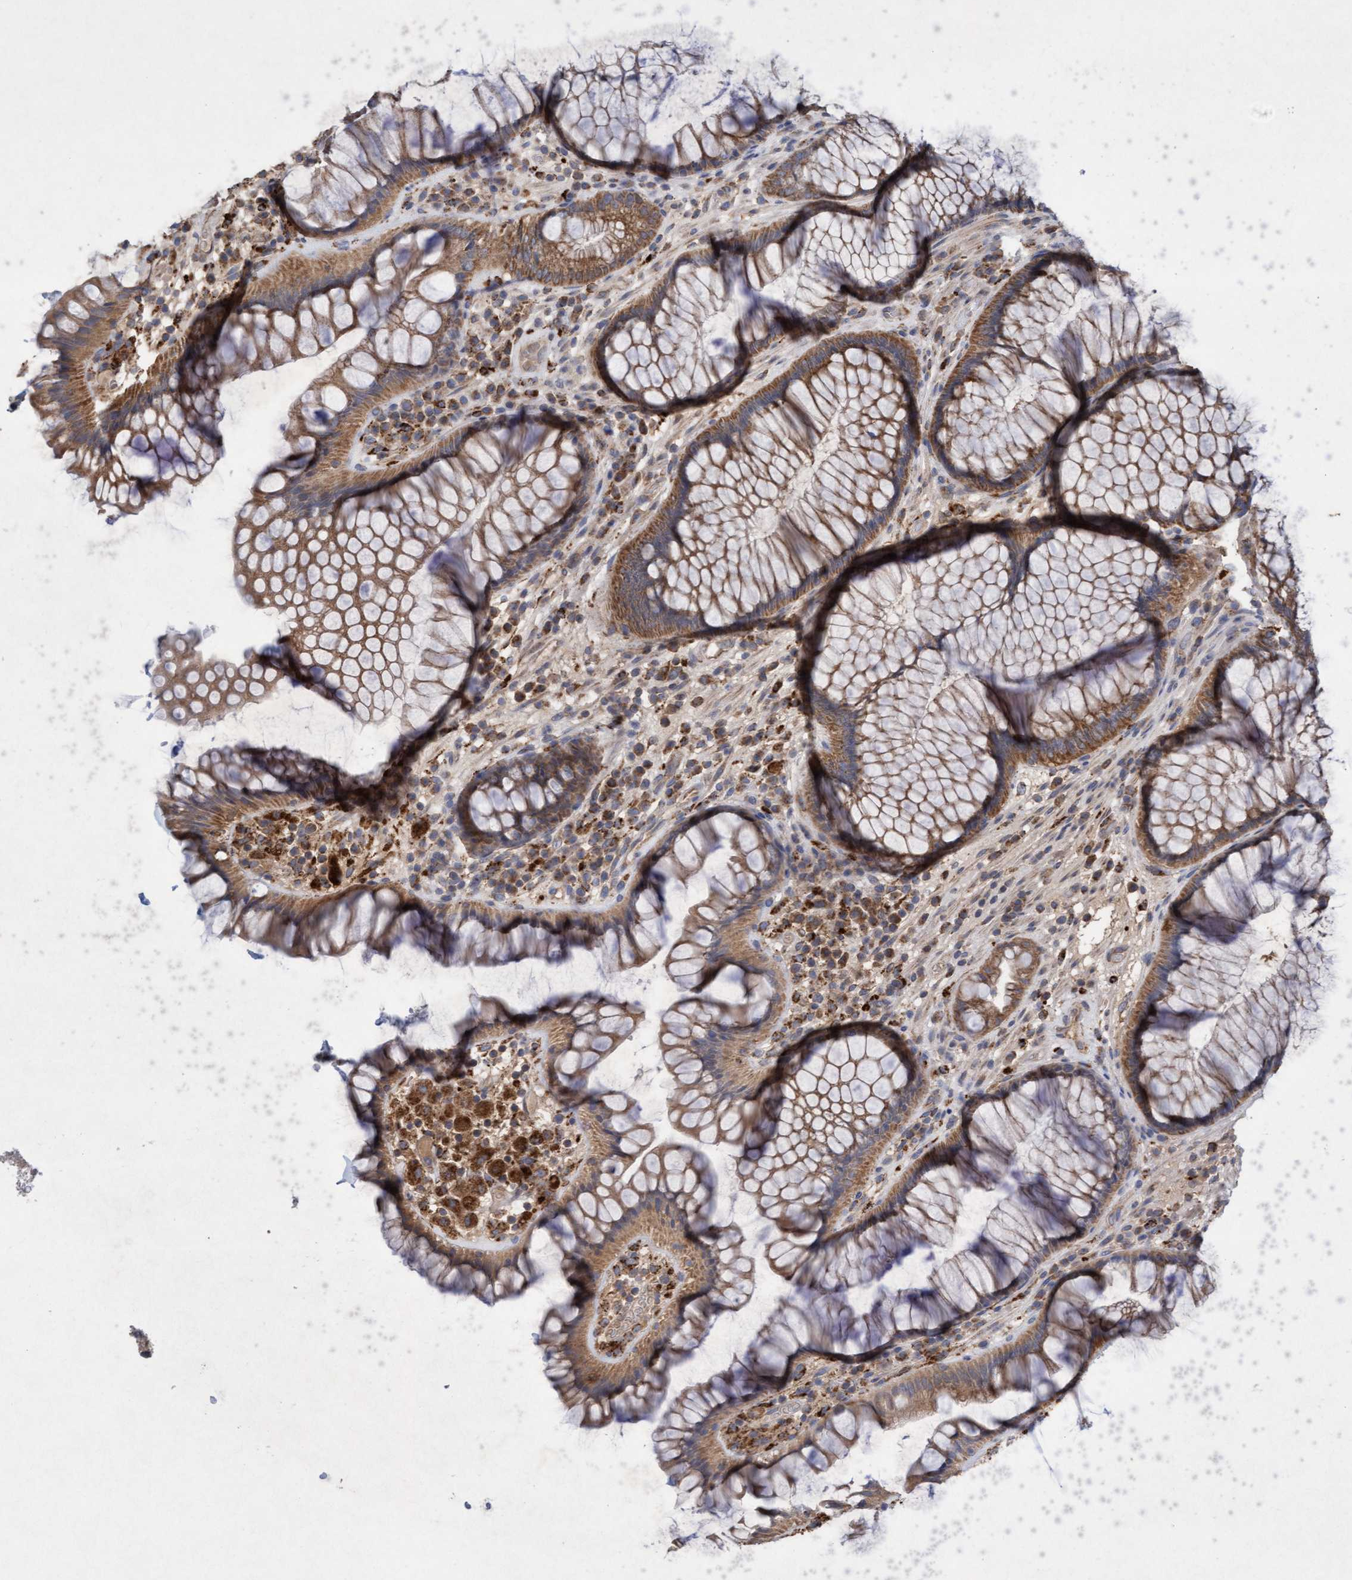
{"staining": {"intensity": "moderate", "quantity": ">75%", "location": "cytoplasmic/membranous"}, "tissue": "rectum", "cell_type": "Glandular cells", "image_type": "normal", "snomed": [{"axis": "morphology", "description": "Normal tissue, NOS"}, {"axis": "topography", "description": "Rectum"}], "caption": "IHC image of benign rectum: human rectum stained using immunohistochemistry (IHC) exhibits medium levels of moderate protein expression localized specifically in the cytoplasmic/membranous of glandular cells, appearing as a cytoplasmic/membranous brown color.", "gene": "ATPAF2", "patient": {"sex": "male", "age": 51}}